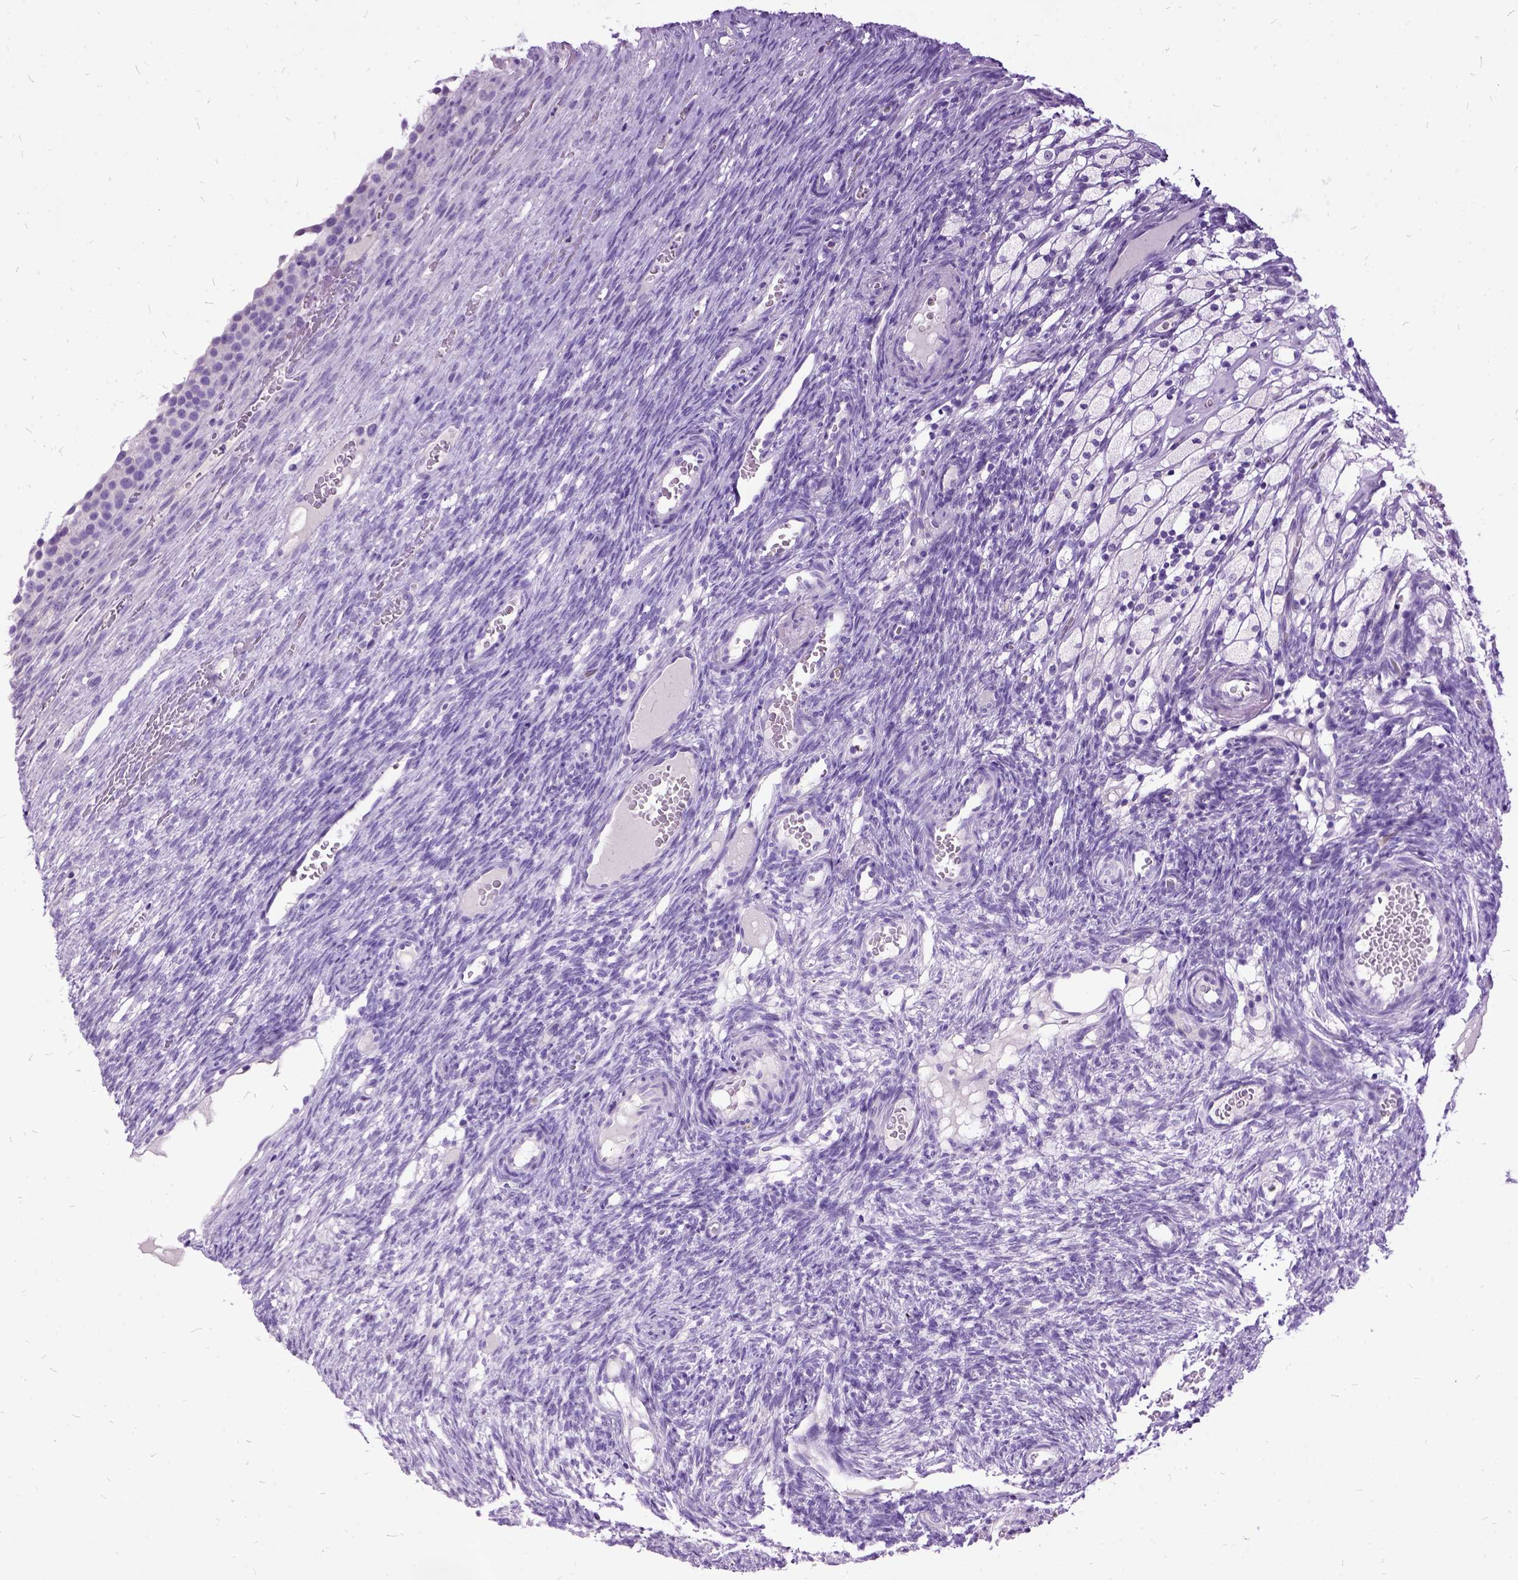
{"staining": {"intensity": "negative", "quantity": "none", "location": "none"}, "tissue": "ovary", "cell_type": "Ovarian stroma cells", "image_type": "normal", "snomed": [{"axis": "morphology", "description": "Normal tissue, NOS"}, {"axis": "topography", "description": "Ovary"}], "caption": "This is a photomicrograph of immunohistochemistry staining of benign ovary, which shows no positivity in ovarian stroma cells. (Stains: DAB immunohistochemistry with hematoxylin counter stain, Microscopy: brightfield microscopy at high magnification).", "gene": "MME", "patient": {"sex": "female", "age": 34}}